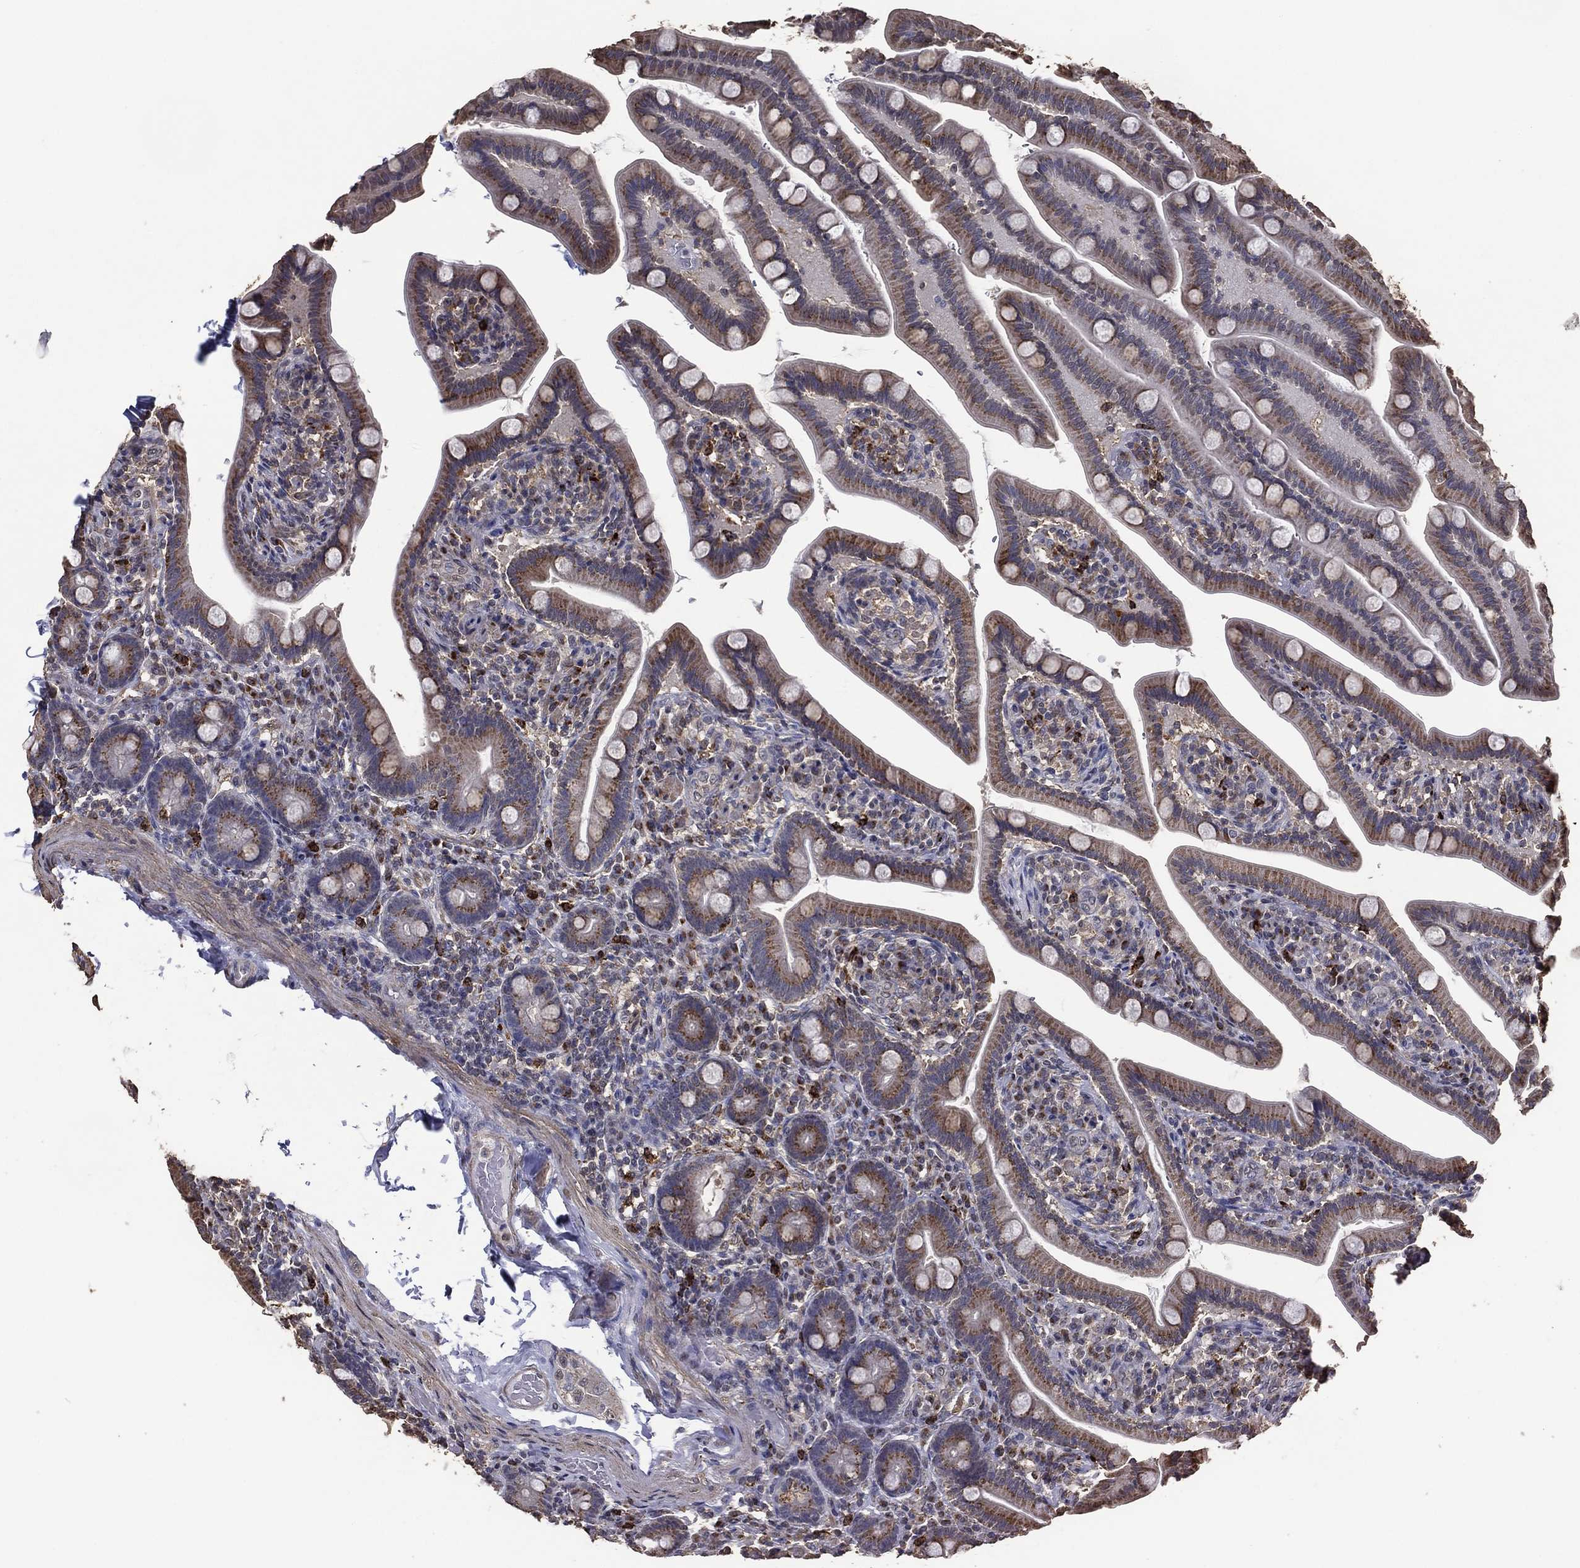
{"staining": {"intensity": "moderate", "quantity": ">75%", "location": "cytoplasmic/membranous"}, "tissue": "small intestine", "cell_type": "Glandular cells", "image_type": "normal", "snomed": [{"axis": "morphology", "description": "Normal tissue, NOS"}, {"axis": "topography", "description": "Small intestine"}], "caption": "Brown immunohistochemical staining in benign small intestine displays moderate cytoplasmic/membranous positivity in approximately >75% of glandular cells.", "gene": "GPR183", "patient": {"sex": "male", "age": 66}}